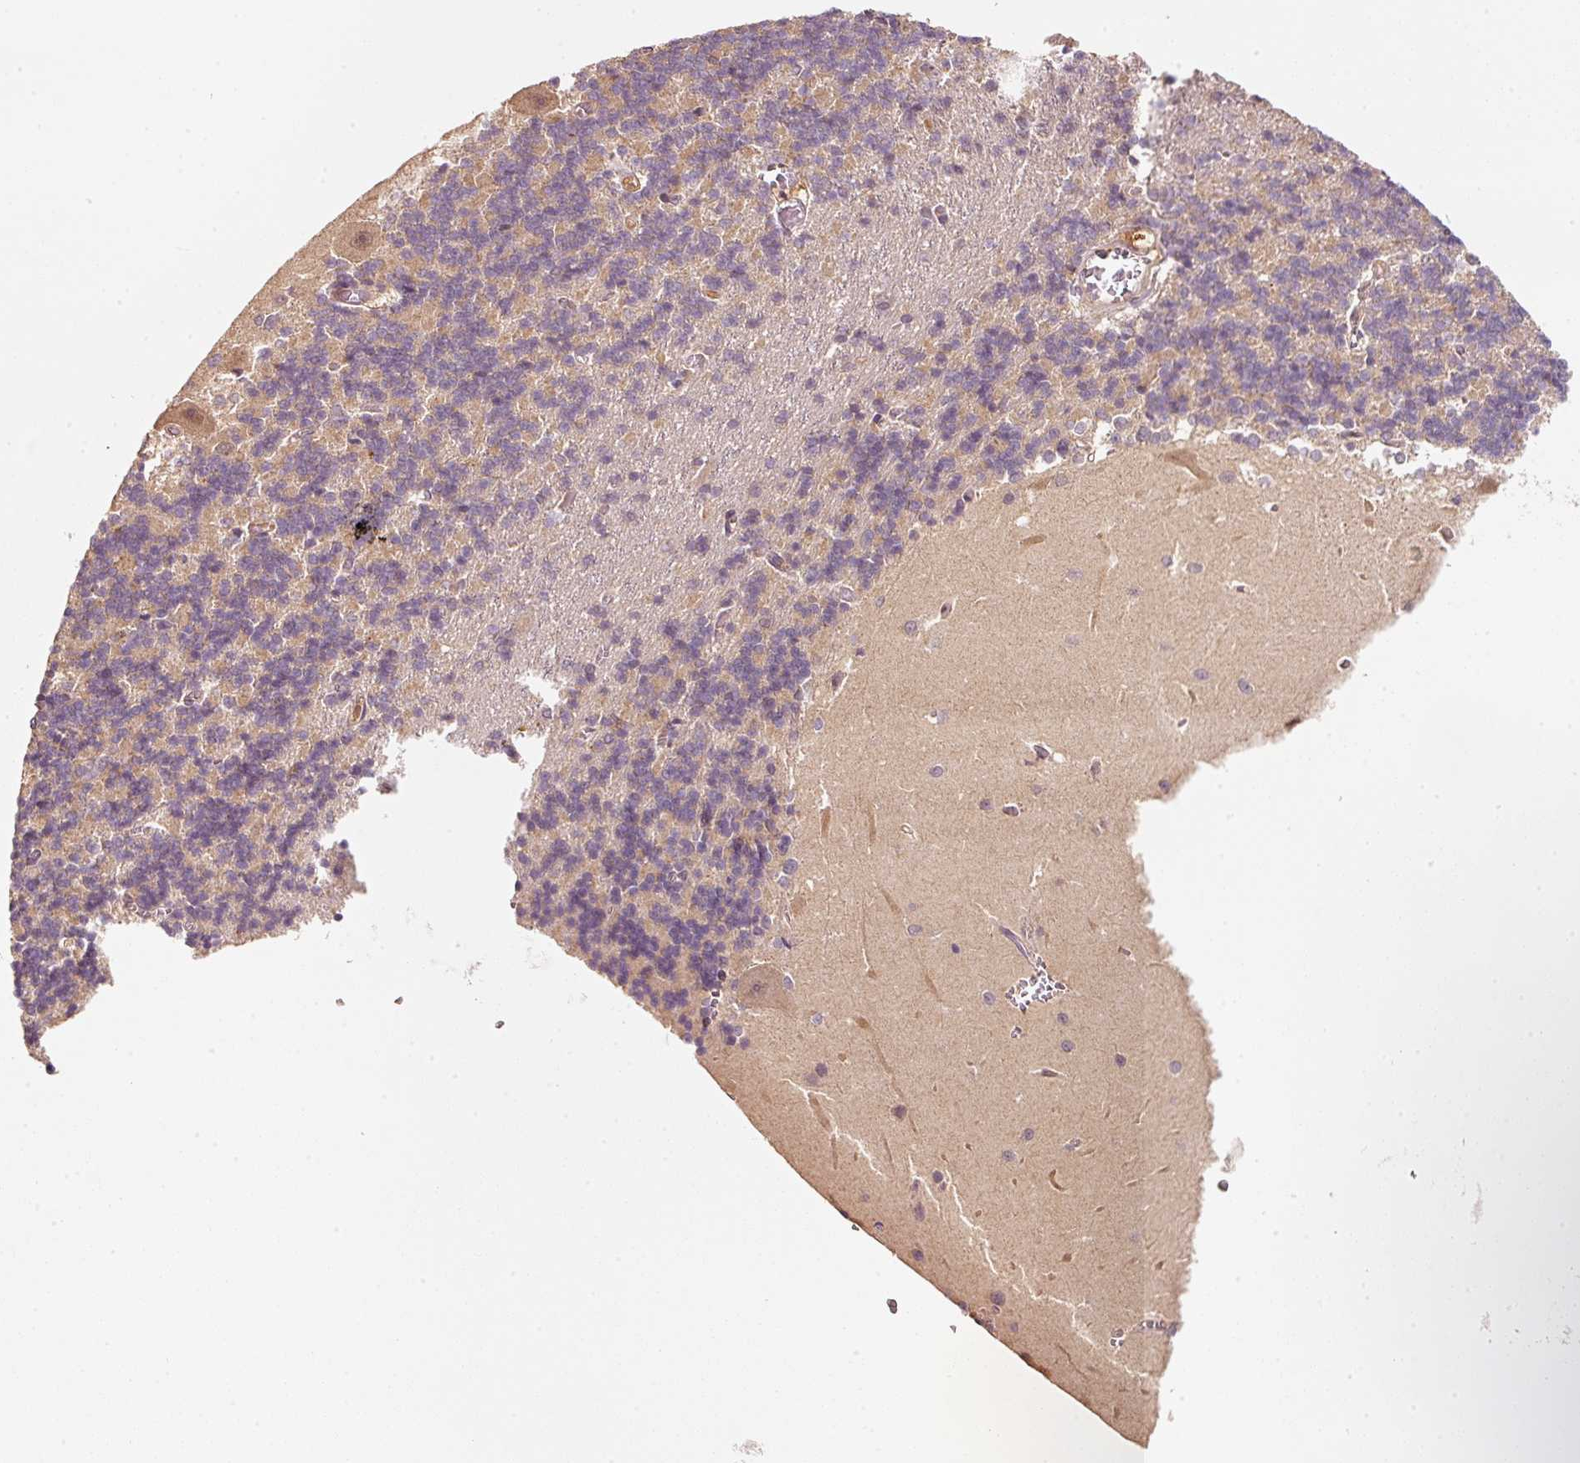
{"staining": {"intensity": "weak", "quantity": "25%-75%", "location": "cytoplasmic/membranous"}, "tissue": "cerebellum", "cell_type": "Cells in granular layer", "image_type": "normal", "snomed": [{"axis": "morphology", "description": "Normal tissue, NOS"}, {"axis": "topography", "description": "Cerebellum"}], "caption": "Brown immunohistochemical staining in unremarkable human cerebellum displays weak cytoplasmic/membranous positivity in about 25%-75% of cells in granular layer.", "gene": "RRAS2", "patient": {"sex": "male", "age": 37}}